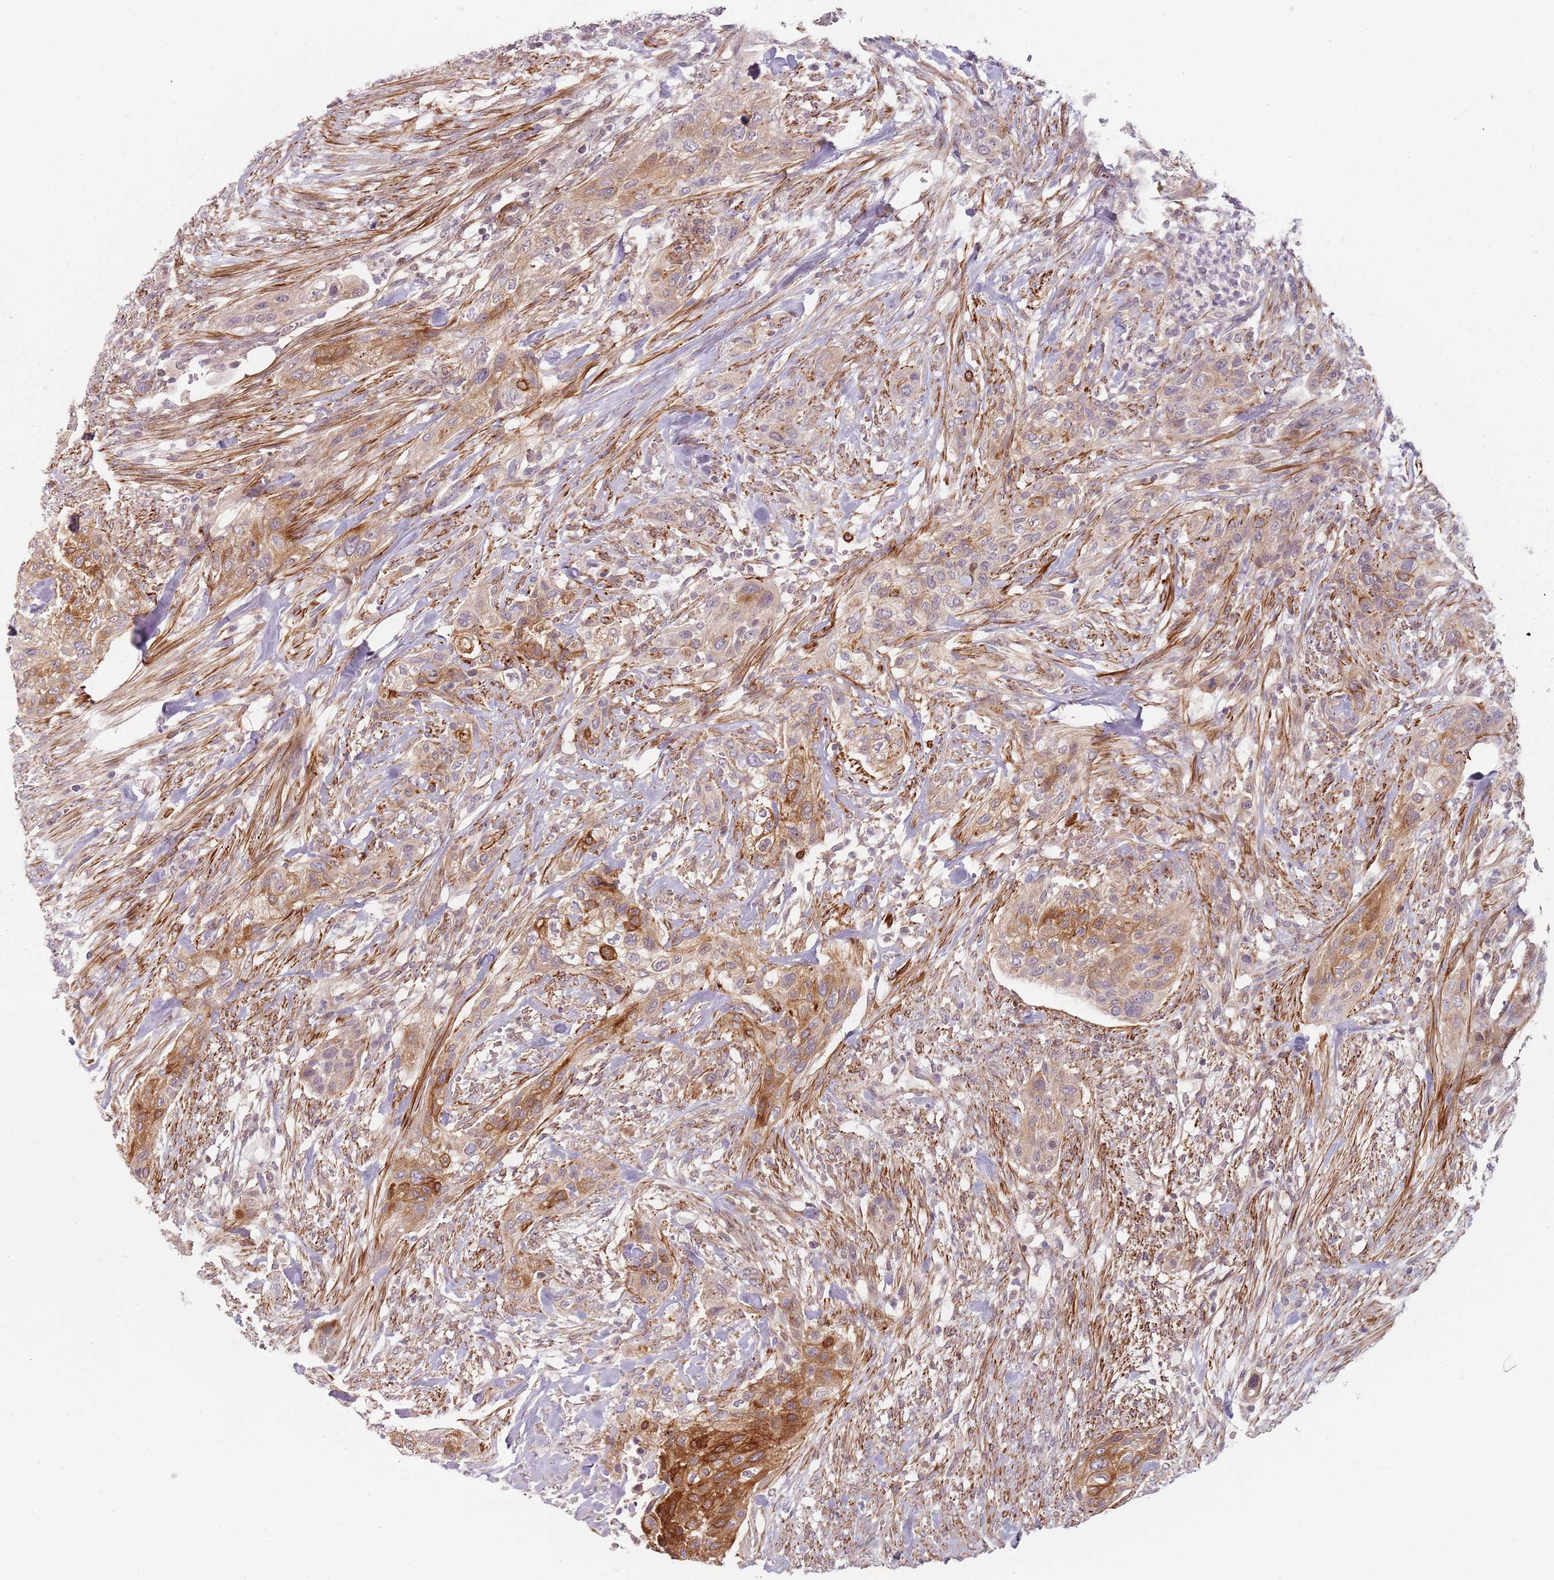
{"staining": {"intensity": "strong", "quantity": "25%-75%", "location": "cytoplasmic/membranous"}, "tissue": "urothelial cancer", "cell_type": "Tumor cells", "image_type": "cancer", "snomed": [{"axis": "morphology", "description": "Urothelial carcinoma, High grade"}, {"axis": "topography", "description": "Urinary bladder"}], "caption": "A high amount of strong cytoplasmic/membranous expression is identified in about 25%-75% of tumor cells in high-grade urothelial carcinoma tissue.", "gene": "RPS6KA2", "patient": {"sex": "male", "age": 35}}